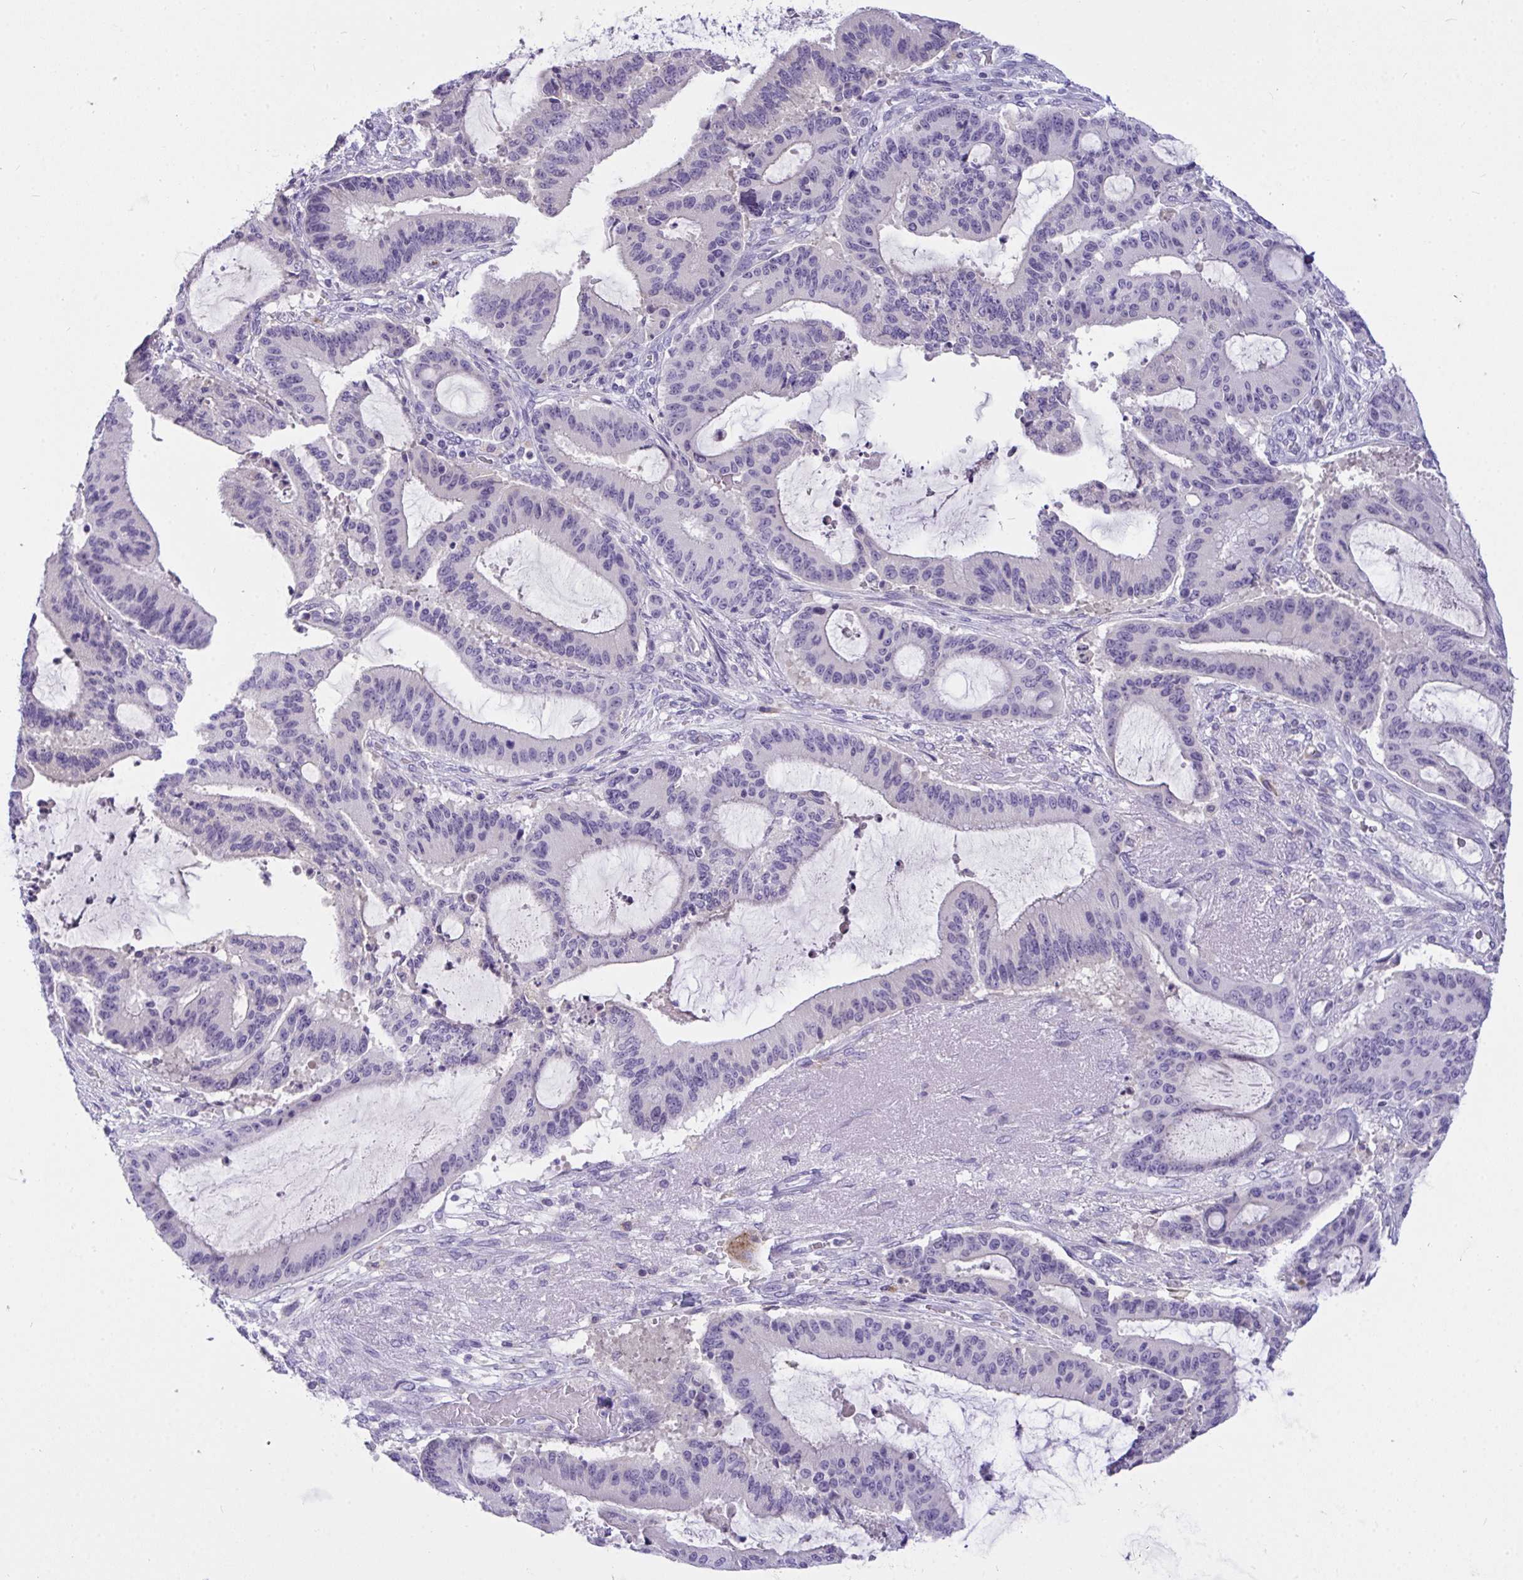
{"staining": {"intensity": "negative", "quantity": "none", "location": "none"}, "tissue": "liver cancer", "cell_type": "Tumor cells", "image_type": "cancer", "snomed": [{"axis": "morphology", "description": "Normal tissue, NOS"}, {"axis": "morphology", "description": "Cholangiocarcinoma"}, {"axis": "topography", "description": "Liver"}, {"axis": "topography", "description": "Peripheral nerve tissue"}], "caption": "Human liver cancer stained for a protein using immunohistochemistry reveals no staining in tumor cells.", "gene": "SEMA6B", "patient": {"sex": "female", "age": 73}}